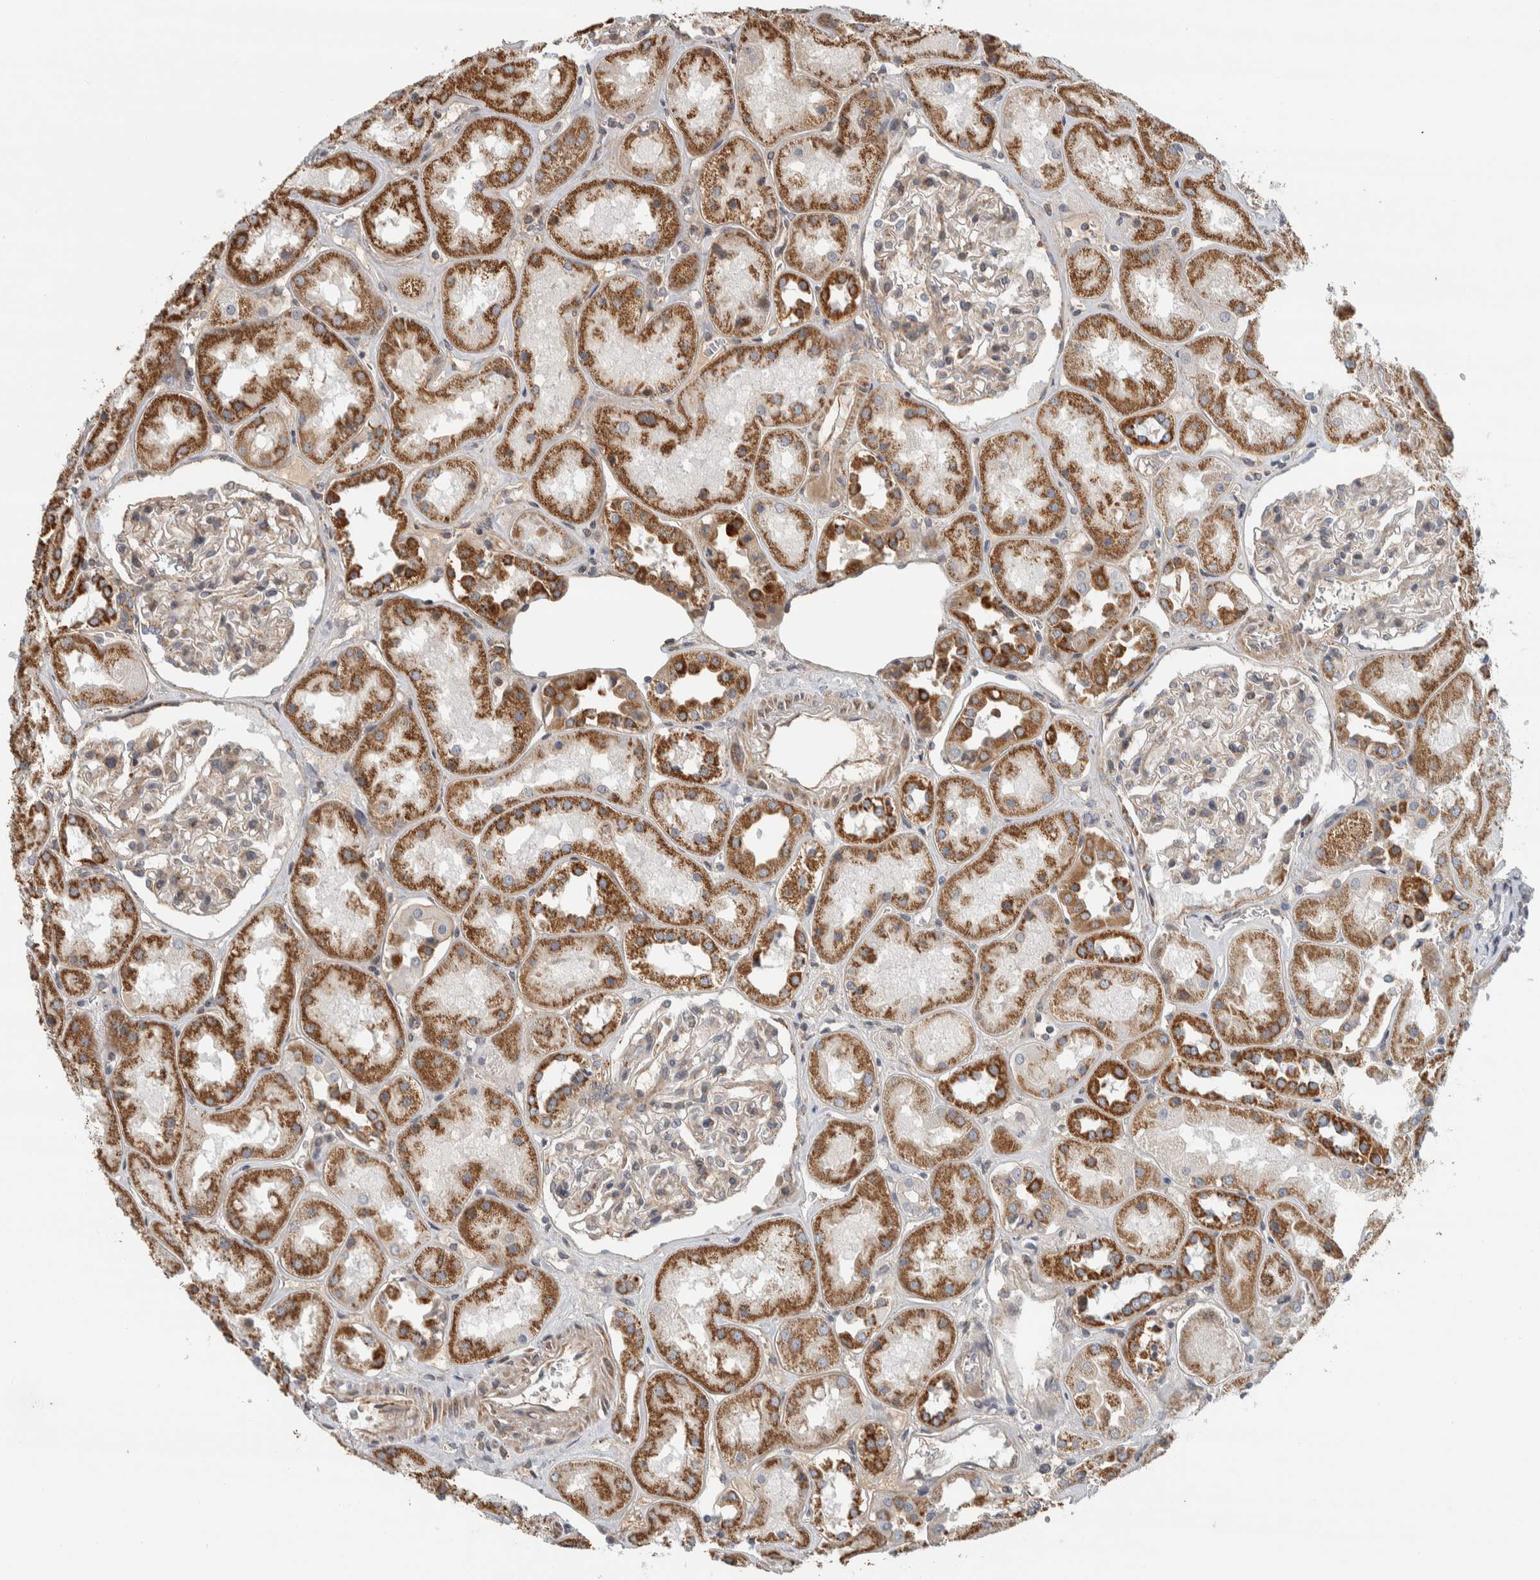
{"staining": {"intensity": "weak", "quantity": "<25%", "location": "cytoplasmic/membranous"}, "tissue": "kidney", "cell_type": "Cells in glomeruli", "image_type": "normal", "snomed": [{"axis": "morphology", "description": "Normal tissue, NOS"}, {"axis": "topography", "description": "Kidney"}], "caption": "The image displays no staining of cells in glomeruli in benign kidney.", "gene": "AFP", "patient": {"sex": "male", "age": 70}}